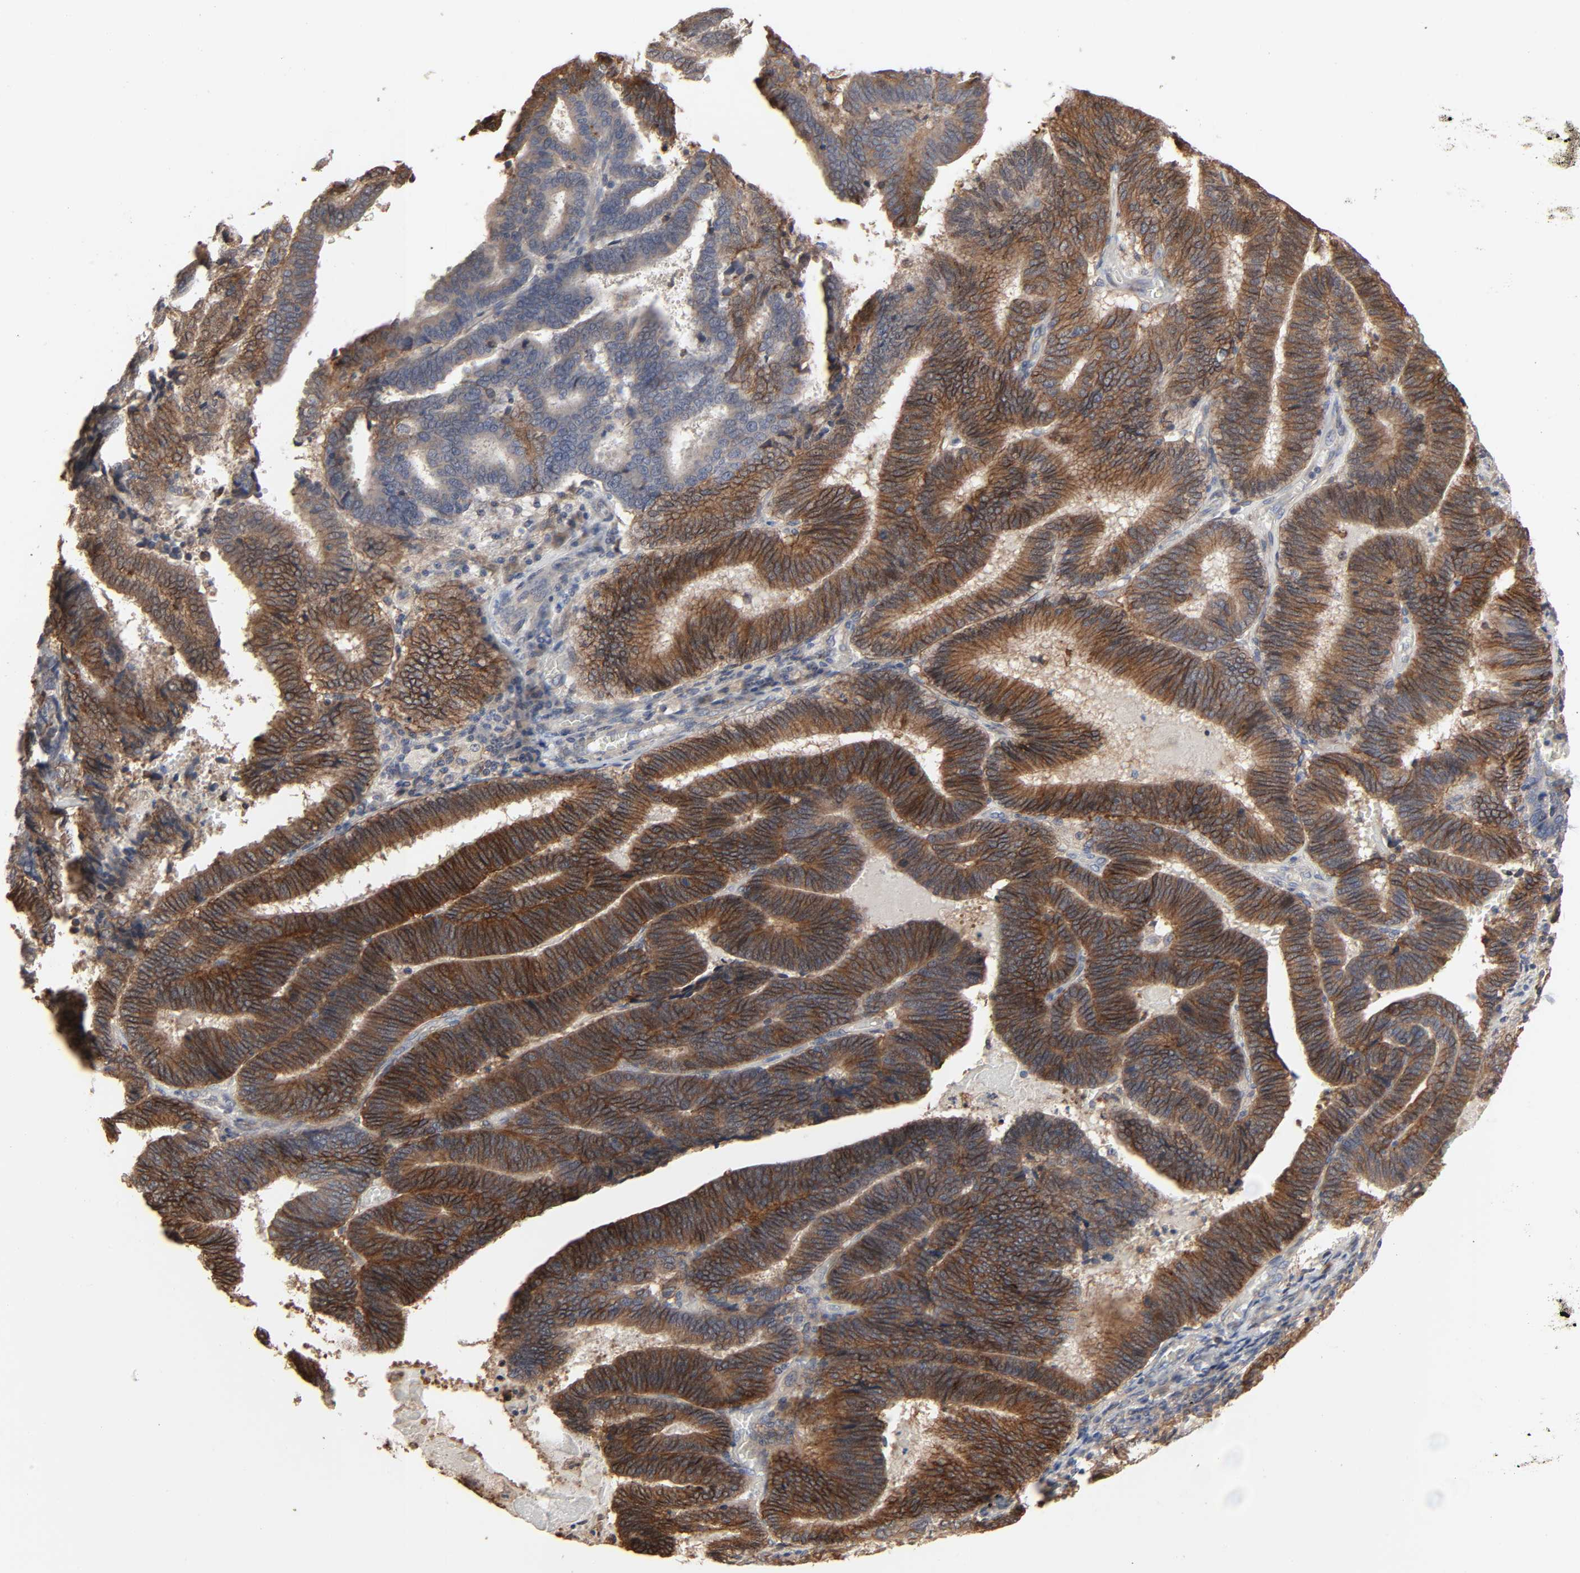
{"staining": {"intensity": "strong", "quantity": ">75%", "location": "cytoplasmic/membranous"}, "tissue": "endometrial cancer", "cell_type": "Tumor cells", "image_type": "cancer", "snomed": [{"axis": "morphology", "description": "Adenocarcinoma, NOS"}, {"axis": "topography", "description": "Uterus"}], "caption": "Endometrial cancer was stained to show a protein in brown. There is high levels of strong cytoplasmic/membranous expression in about >75% of tumor cells. The protein is stained brown, and the nuclei are stained in blue (DAB IHC with brightfield microscopy, high magnification).", "gene": "NDRG2", "patient": {"sex": "female", "age": 83}}